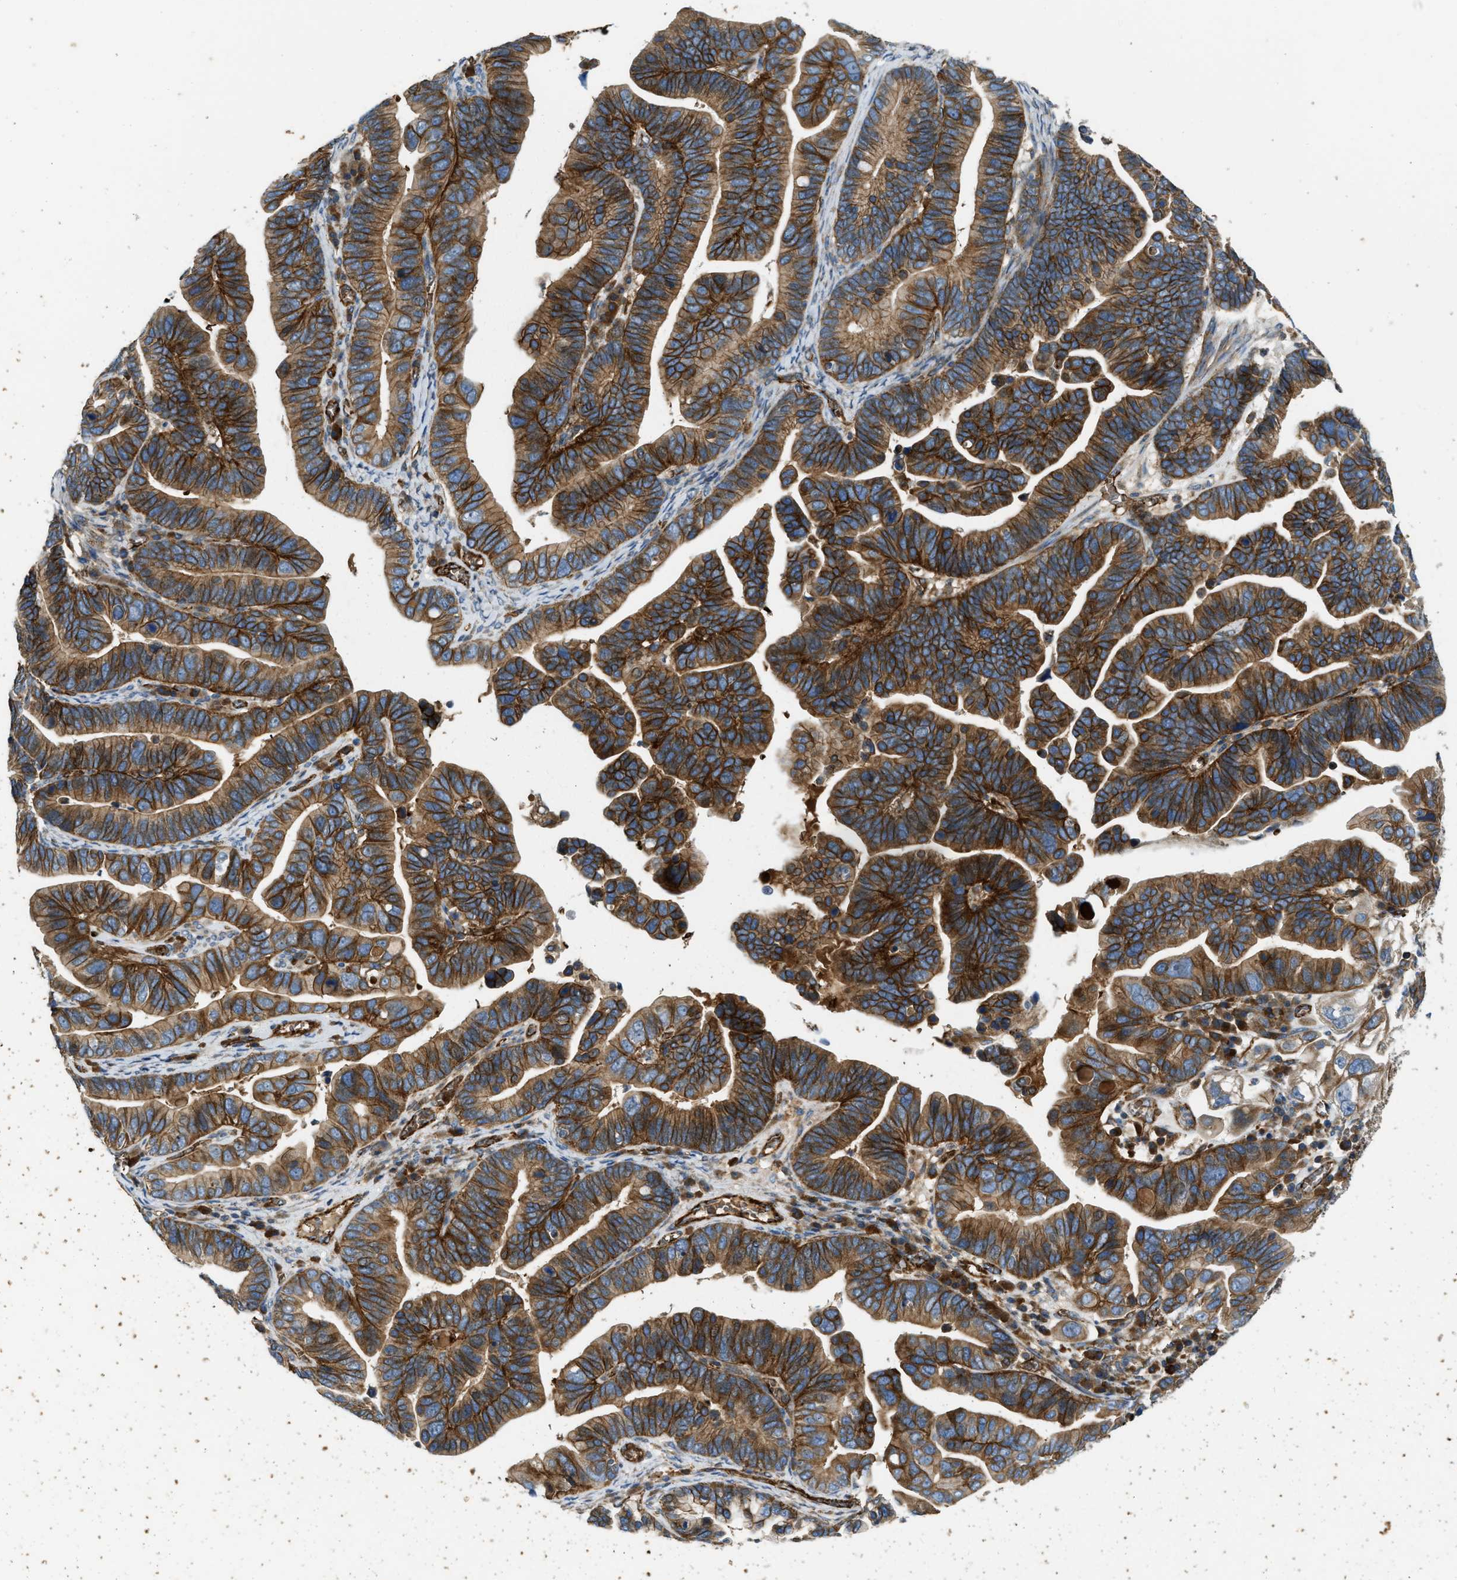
{"staining": {"intensity": "strong", "quantity": ">75%", "location": "cytoplasmic/membranous"}, "tissue": "ovarian cancer", "cell_type": "Tumor cells", "image_type": "cancer", "snomed": [{"axis": "morphology", "description": "Cystadenocarcinoma, serous, NOS"}, {"axis": "topography", "description": "Ovary"}], "caption": "A high amount of strong cytoplasmic/membranous expression is seen in about >75% of tumor cells in ovarian cancer tissue.", "gene": "ERC1", "patient": {"sex": "female", "age": 56}}